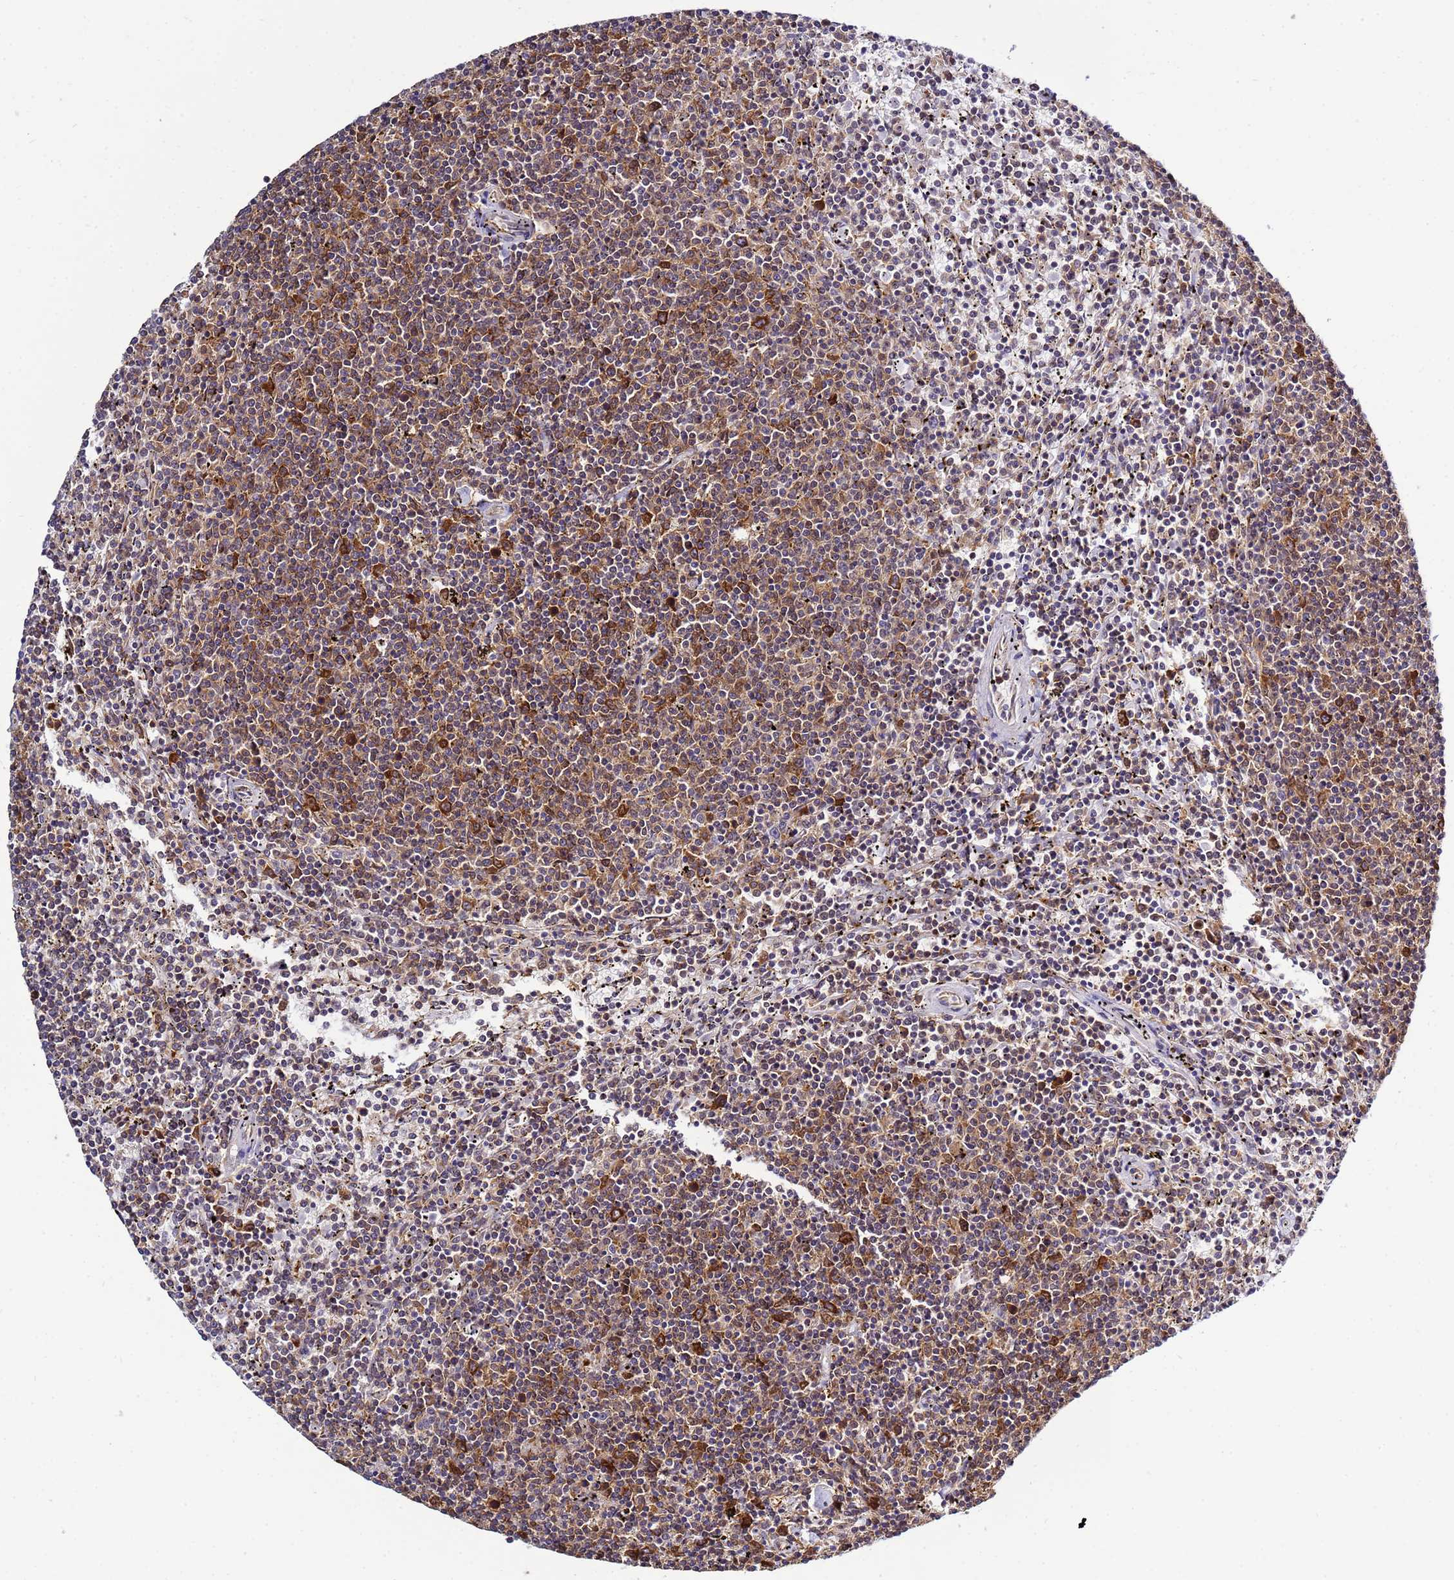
{"staining": {"intensity": "moderate", "quantity": "25%-75%", "location": "cytoplasmic/membranous"}, "tissue": "lymphoma", "cell_type": "Tumor cells", "image_type": "cancer", "snomed": [{"axis": "morphology", "description": "Malignant lymphoma, non-Hodgkin's type, Low grade"}, {"axis": "topography", "description": "Spleen"}], "caption": "A high-resolution image shows immunohistochemistry staining of lymphoma, which exhibits moderate cytoplasmic/membranous staining in about 25%-75% of tumor cells. (DAB IHC, brown staining for protein, blue staining for nuclei).", "gene": "NOL8", "patient": {"sex": "female", "age": 50}}